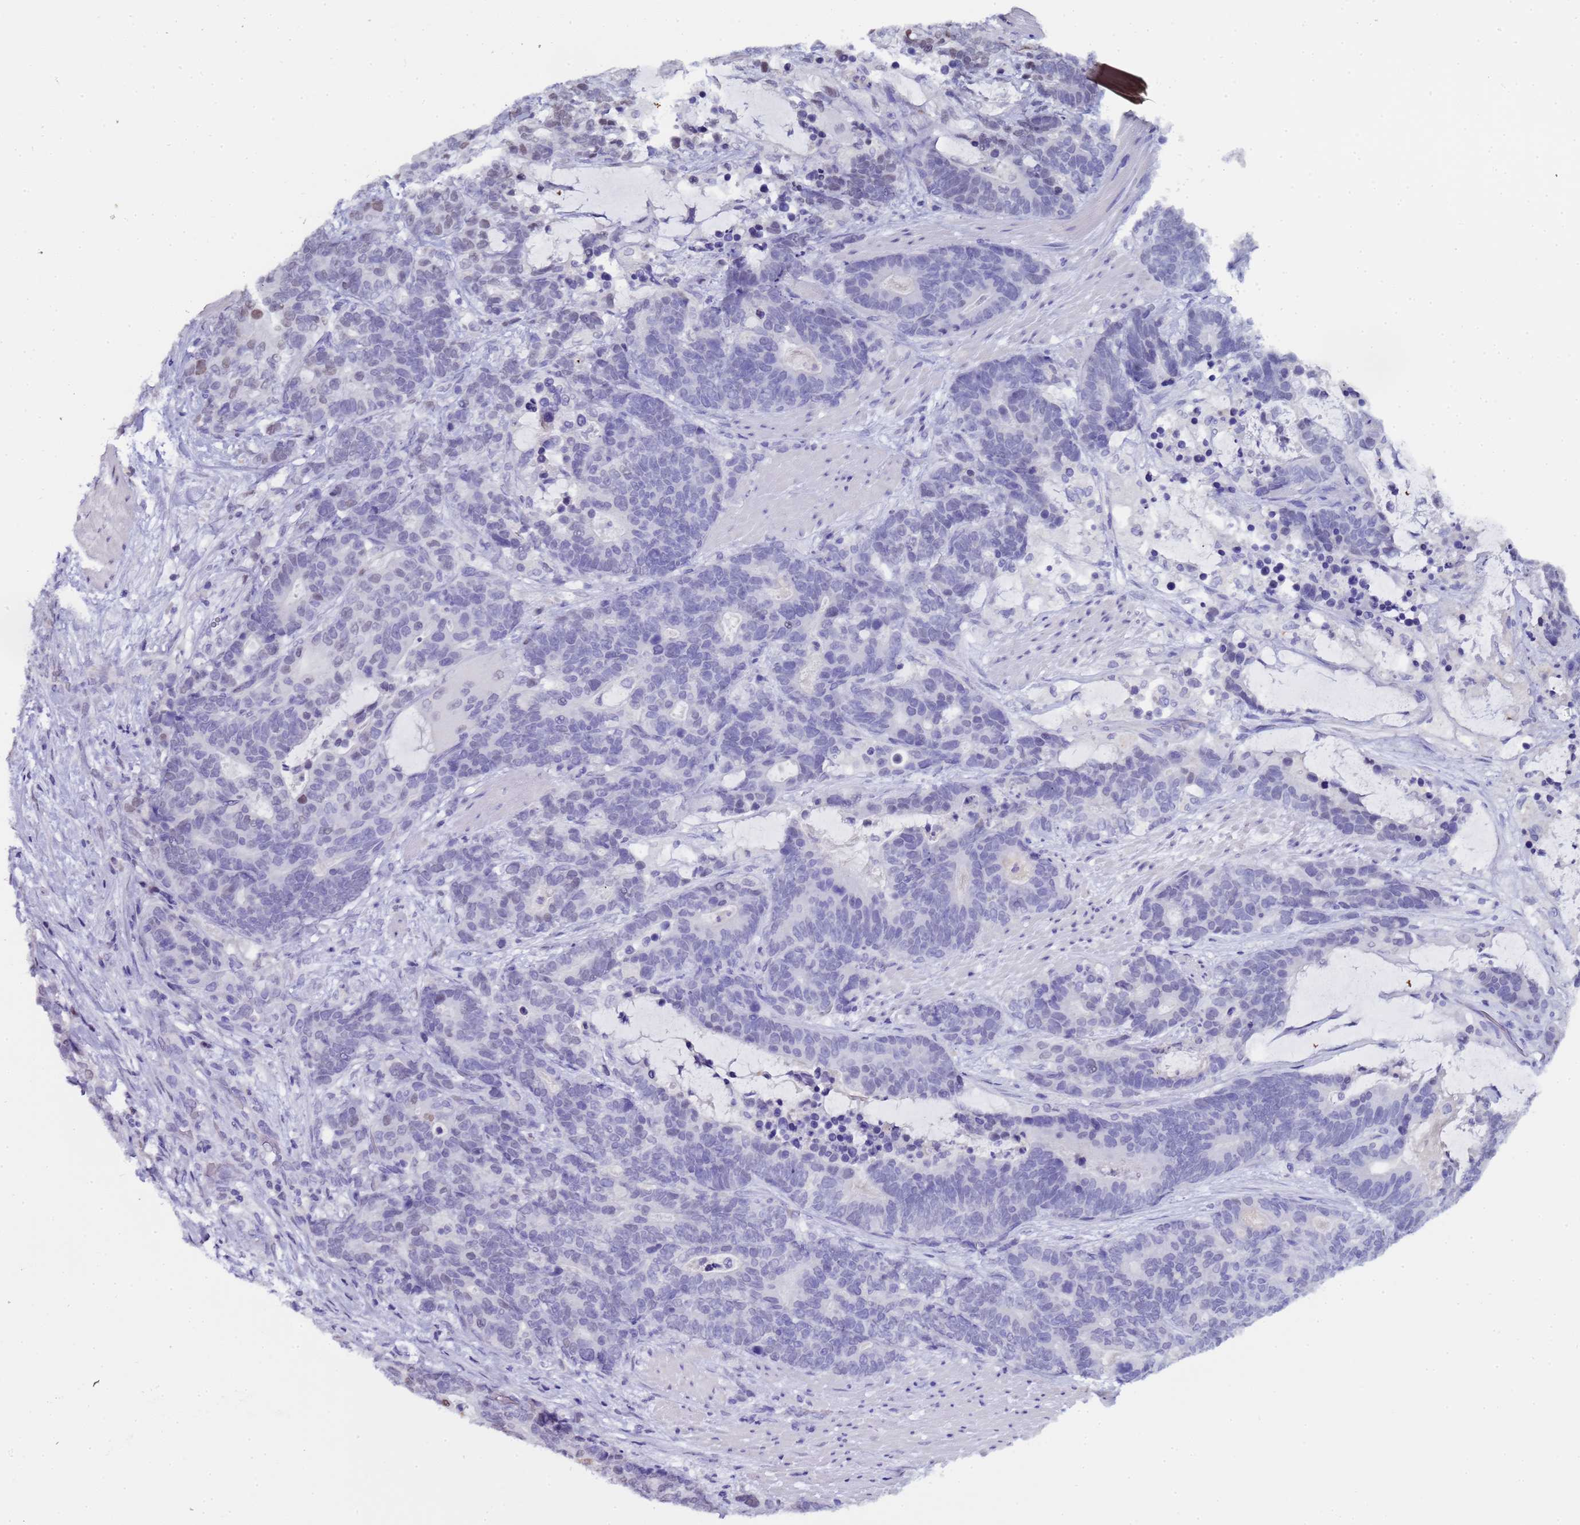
{"staining": {"intensity": "negative", "quantity": "none", "location": "none"}, "tissue": "stomach cancer", "cell_type": "Tumor cells", "image_type": "cancer", "snomed": [{"axis": "morphology", "description": "Adenocarcinoma, NOS"}, {"axis": "topography", "description": "Stomach"}], "caption": "Immunohistochemistry of human stomach cancer exhibits no staining in tumor cells.", "gene": "CTRC", "patient": {"sex": "female", "age": 76}}